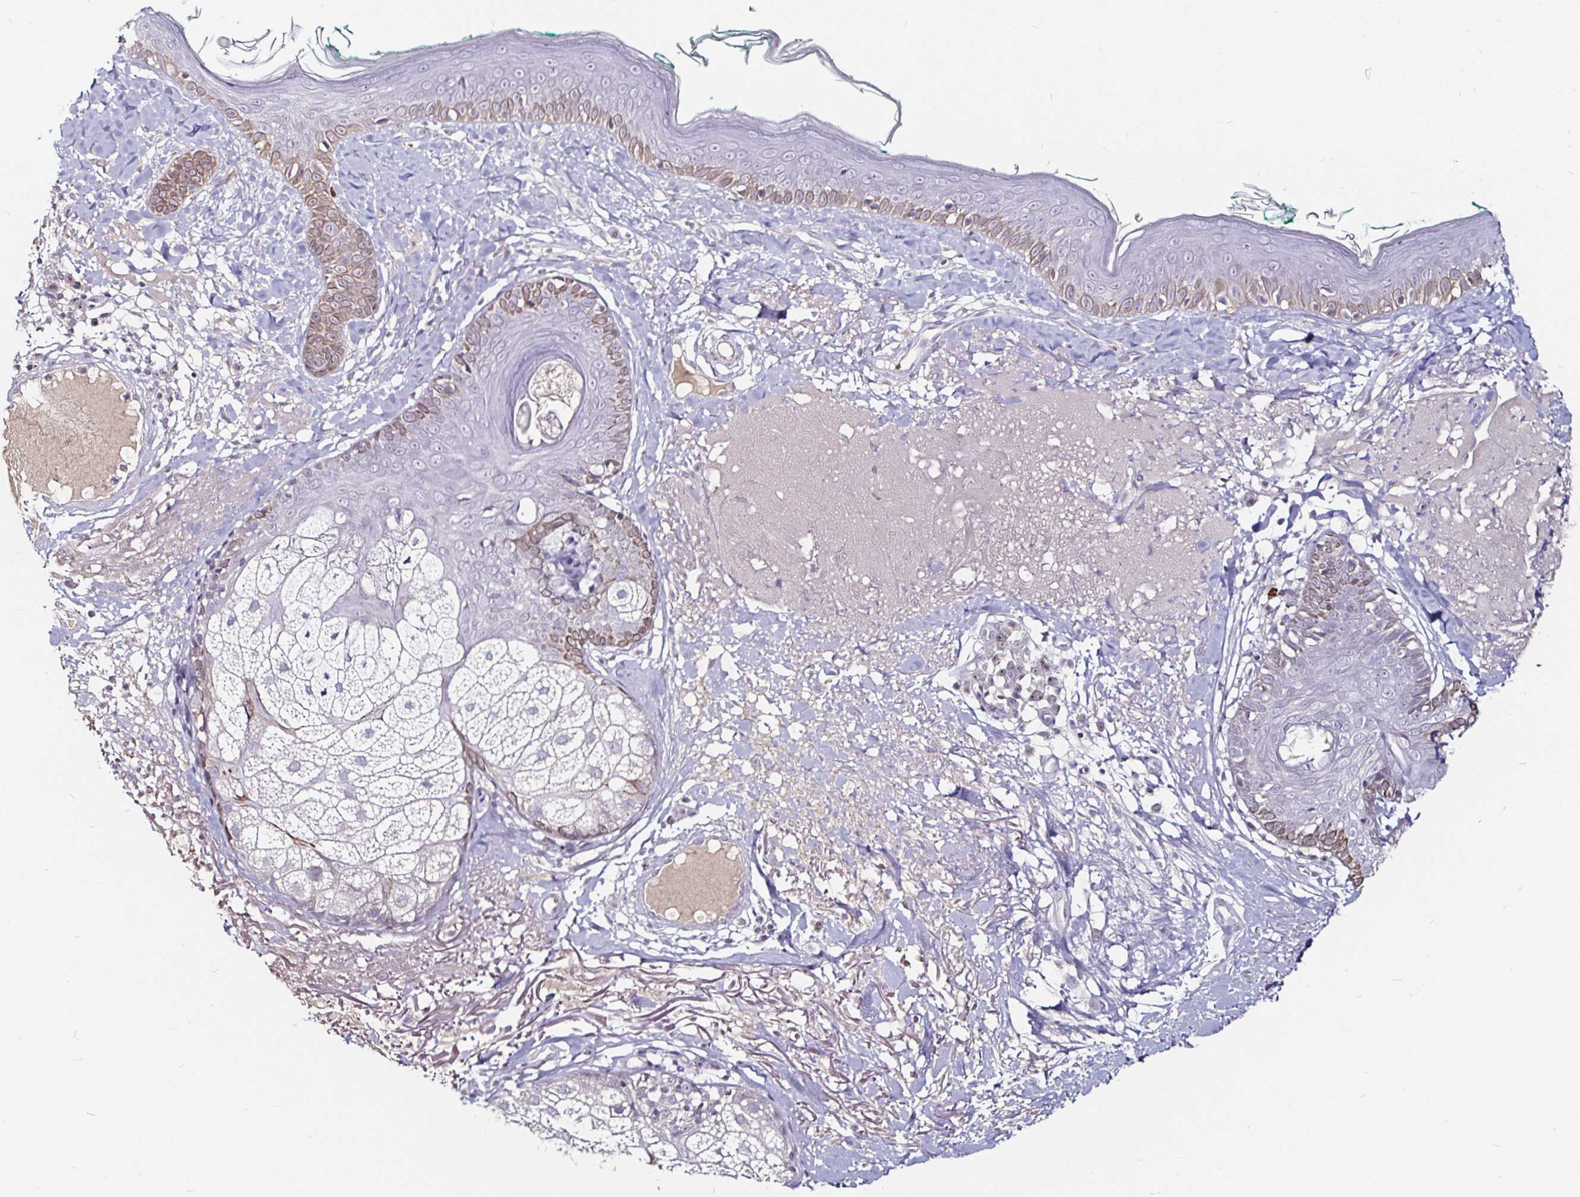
{"staining": {"intensity": "negative", "quantity": "none", "location": "none"}, "tissue": "skin", "cell_type": "Fibroblasts", "image_type": "normal", "snomed": [{"axis": "morphology", "description": "Normal tissue, NOS"}, {"axis": "topography", "description": "Skin"}], "caption": "Immunohistochemistry image of normal skin stained for a protein (brown), which shows no positivity in fibroblasts.", "gene": "FAIM2", "patient": {"sex": "male", "age": 73}}